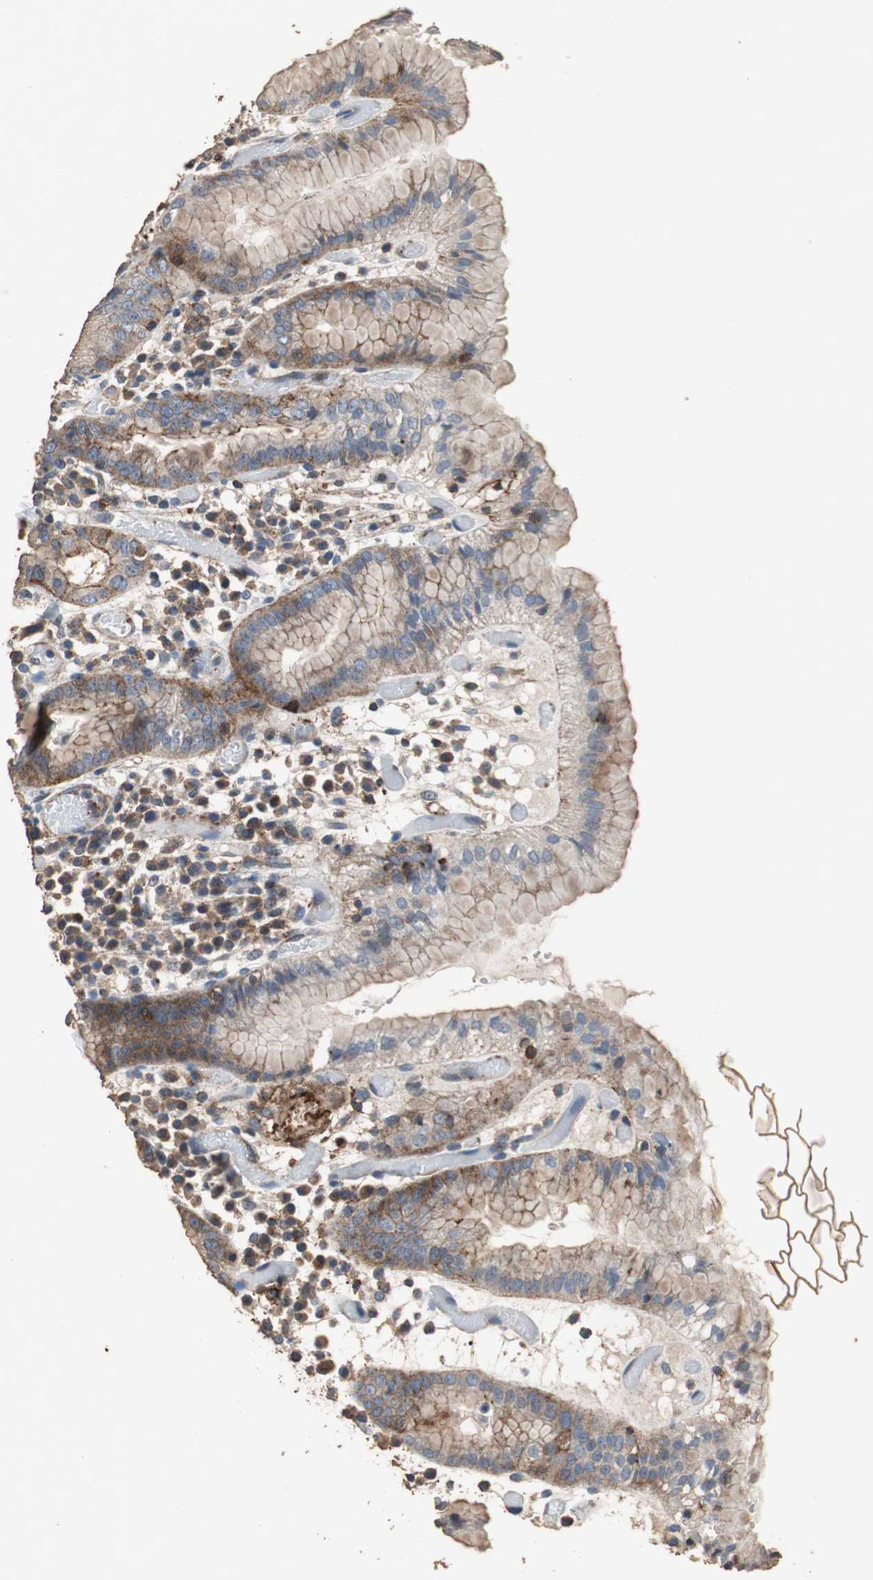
{"staining": {"intensity": "moderate", "quantity": ">75%", "location": "cytoplasmic/membranous"}, "tissue": "stomach", "cell_type": "Glandular cells", "image_type": "normal", "snomed": [{"axis": "morphology", "description": "Normal tissue, NOS"}, {"axis": "topography", "description": "Stomach"}, {"axis": "topography", "description": "Stomach, lower"}], "caption": "An immunohistochemistry (IHC) micrograph of benign tissue is shown. Protein staining in brown shows moderate cytoplasmic/membranous positivity in stomach within glandular cells.", "gene": "PRKRA", "patient": {"sex": "female", "age": 75}}